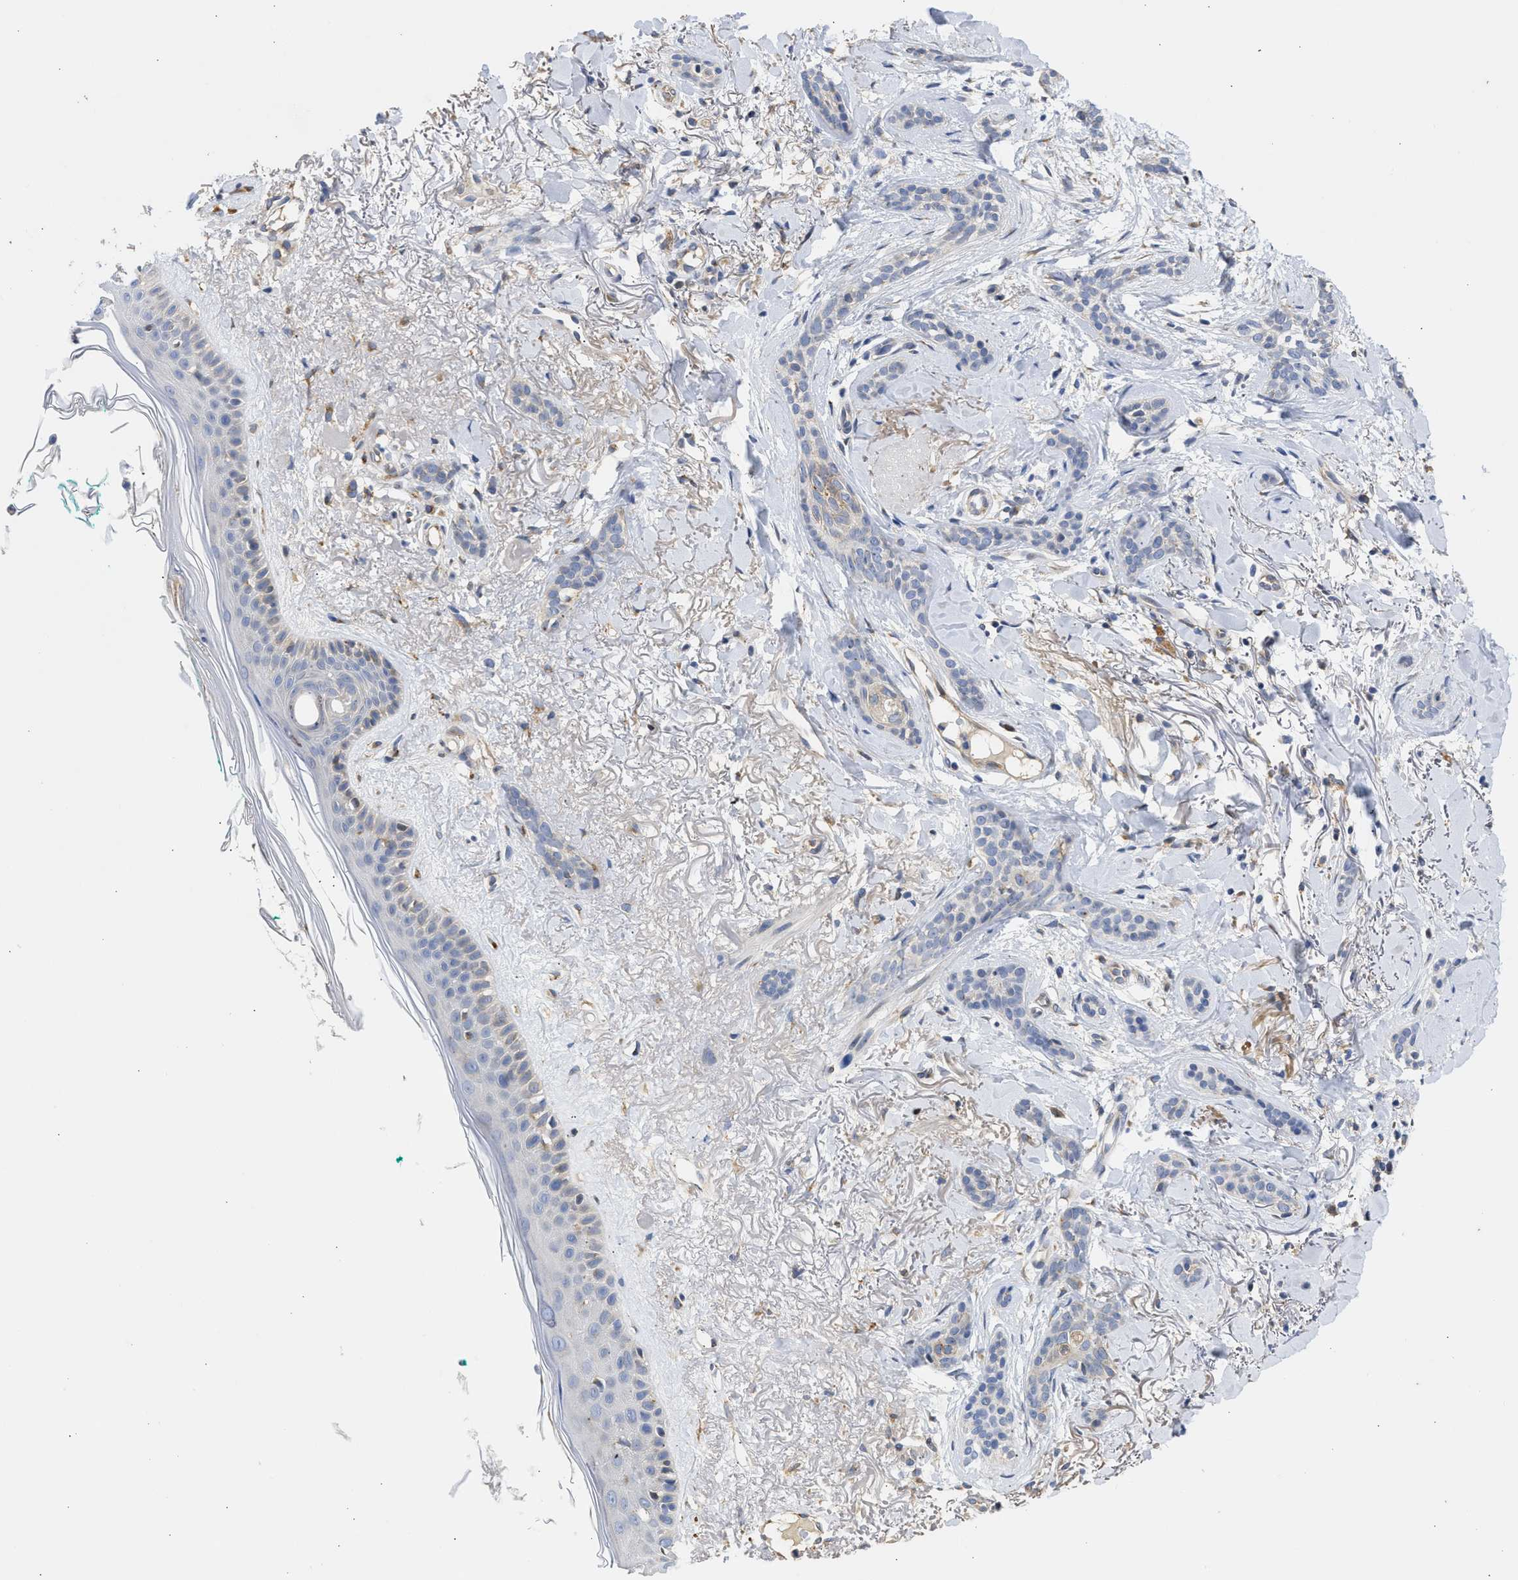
{"staining": {"intensity": "negative", "quantity": "none", "location": "none"}, "tissue": "skin cancer", "cell_type": "Tumor cells", "image_type": "cancer", "snomed": [{"axis": "morphology", "description": "Basal cell carcinoma"}, {"axis": "morphology", "description": "Adnexal tumor, benign"}, {"axis": "topography", "description": "Skin"}], "caption": "Tumor cells are negative for protein expression in human skin benign adnexal tumor.", "gene": "TMED1", "patient": {"sex": "female", "age": 42}}